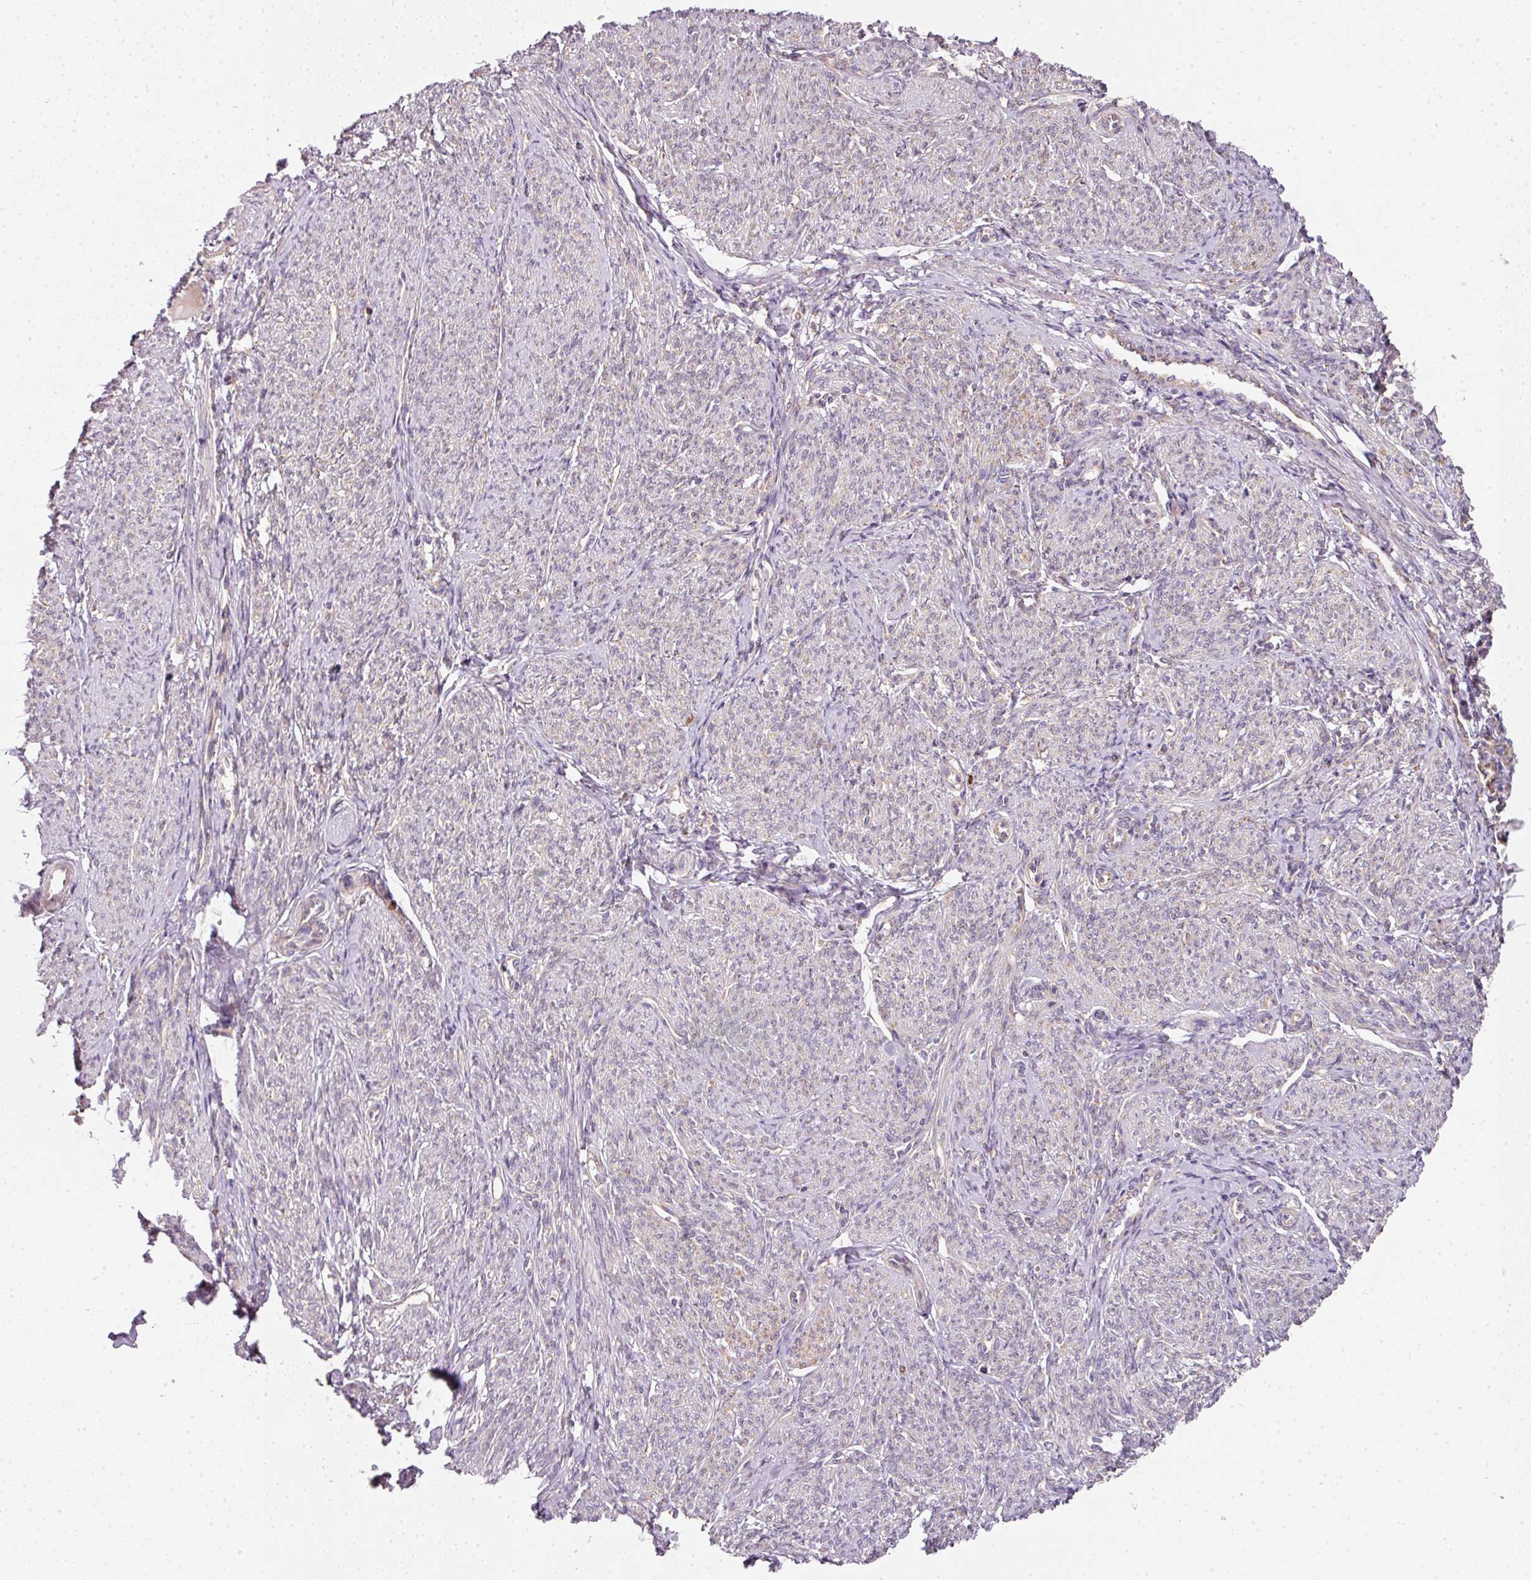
{"staining": {"intensity": "negative", "quantity": "none", "location": "none"}, "tissue": "smooth muscle", "cell_type": "Smooth muscle cells", "image_type": "normal", "snomed": [{"axis": "morphology", "description": "Normal tissue, NOS"}, {"axis": "topography", "description": "Smooth muscle"}], "caption": "An image of human smooth muscle is negative for staining in smooth muscle cells. (IHC, brightfield microscopy, high magnification).", "gene": "MORN4", "patient": {"sex": "female", "age": 65}}